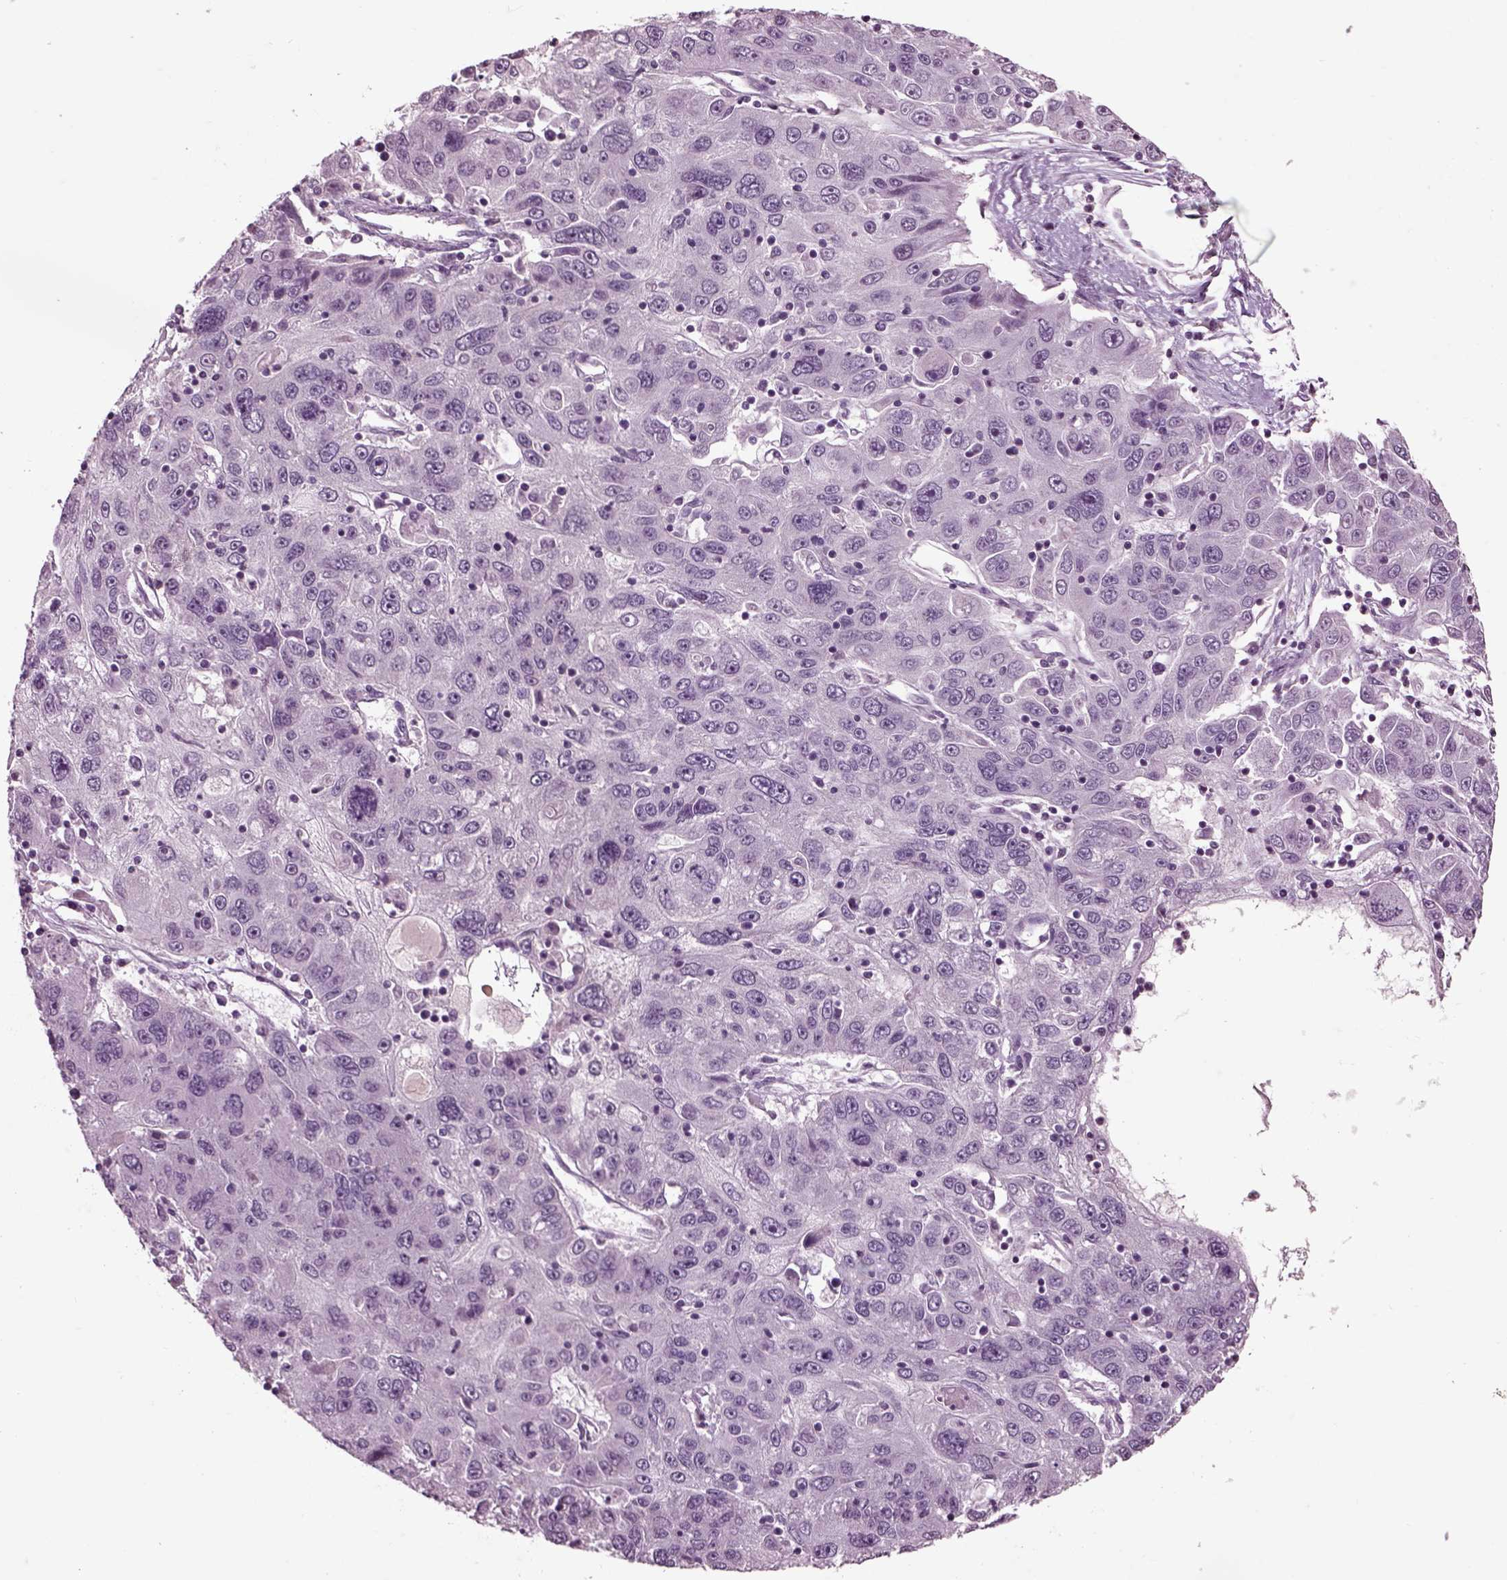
{"staining": {"intensity": "negative", "quantity": "none", "location": "none"}, "tissue": "stomach cancer", "cell_type": "Tumor cells", "image_type": "cancer", "snomed": [{"axis": "morphology", "description": "Adenocarcinoma, NOS"}, {"axis": "topography", "description": "Stomach"}], "caption": "A micrograph of adenocarcinoma (stomach) stained for a protein shows no brown staining in tumor cells.", "gene": "CHGB", "patient": {"sex": "male", "age": 56}}